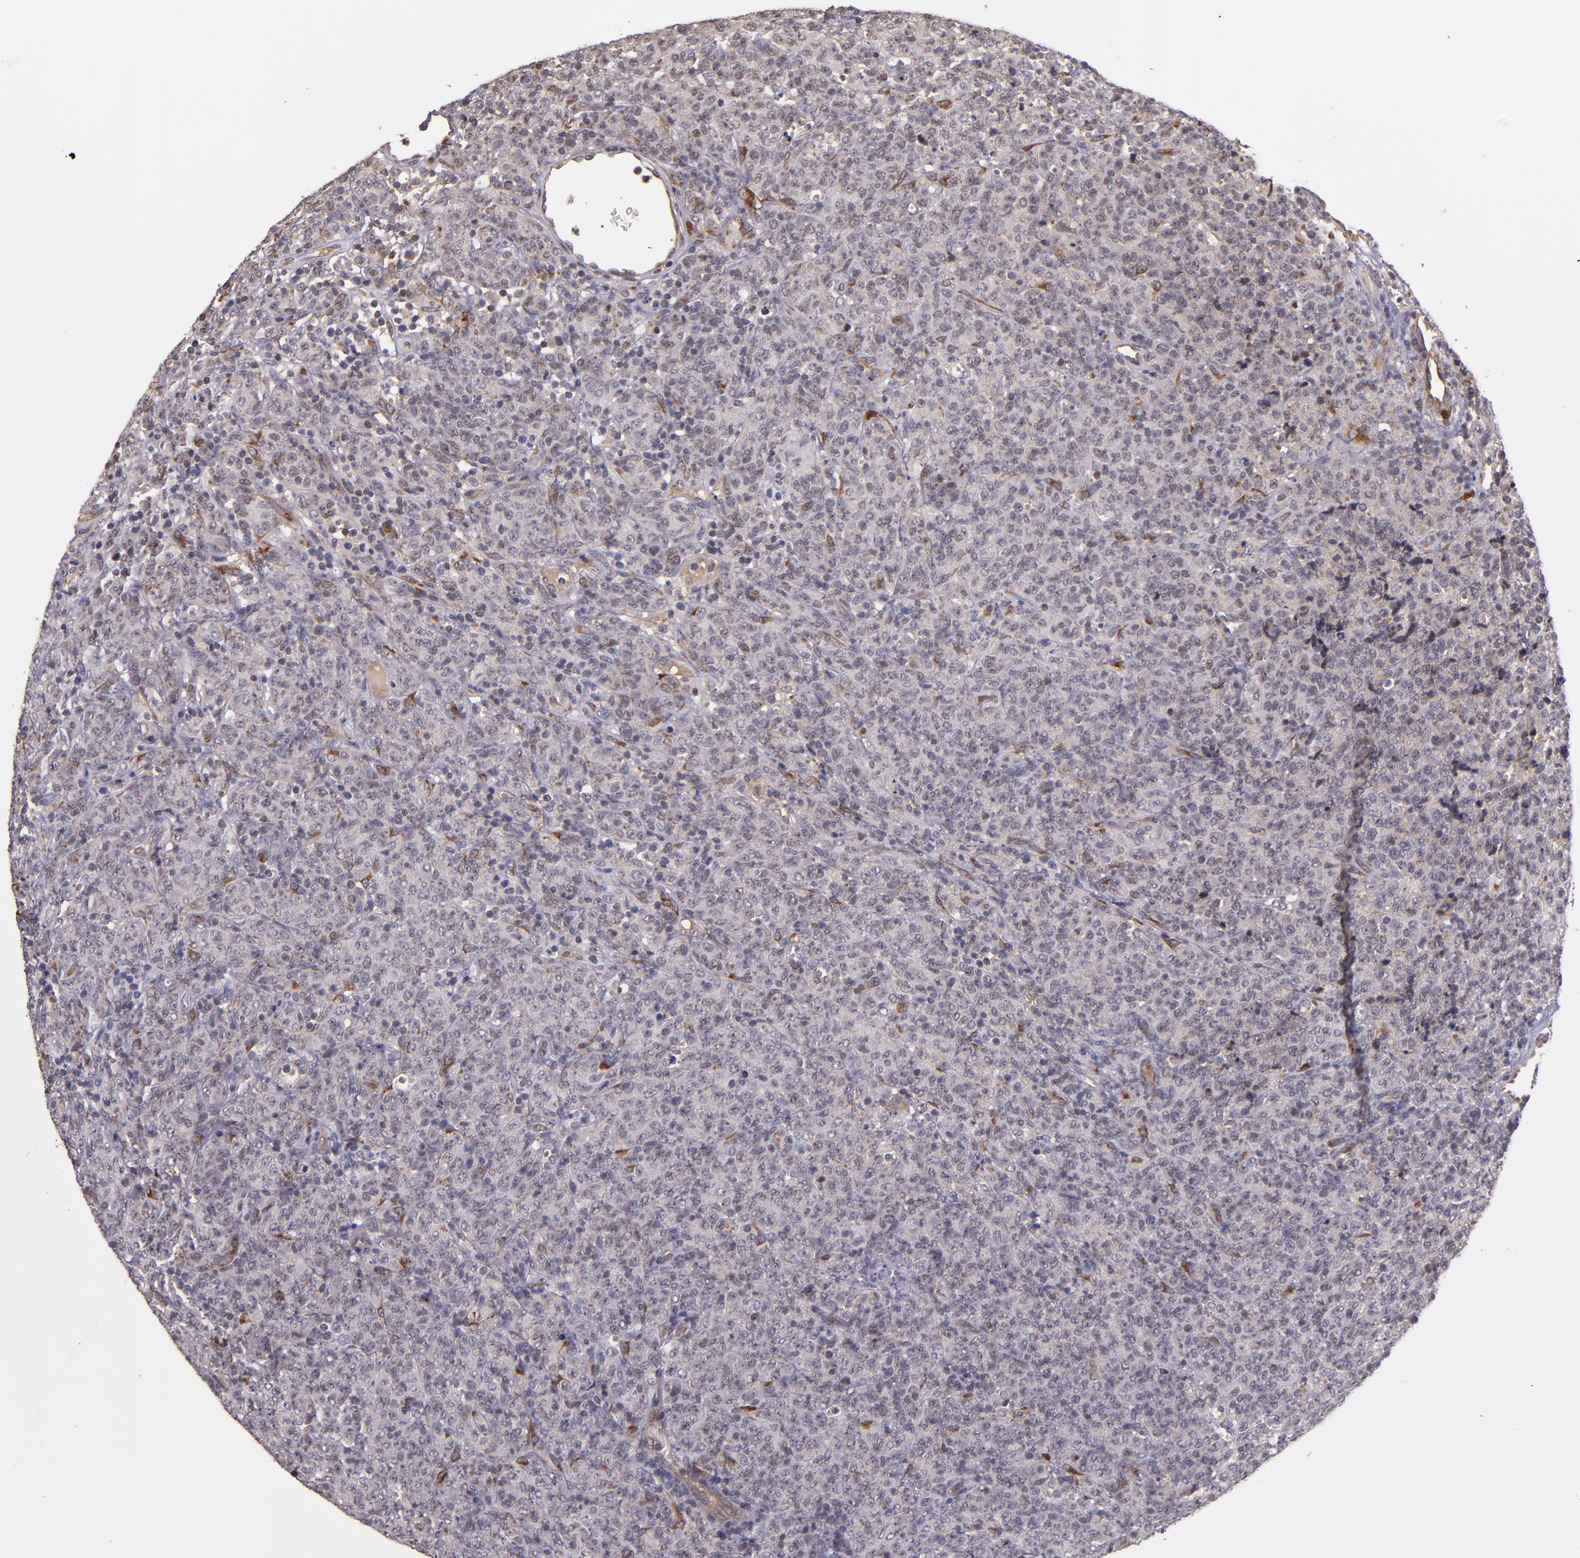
{"staining": {"intensity": "strong", "quantity": "<25%", "location": "cytoplasmic/membranous"}, "tissue": "lymphoma", "cell_type": "Tumor cells", "image_type": "cancer", "snomed": [{"axis": "morphology", "description": "Malignant lymphoma, non-Hodgkin's type, High grade"}, {"axis": "topography", "description": "Tonsil"}], "caption": "Immunohistochemistry staining of lymphoma, which reveals medium levels of strong cytoplasmic/membranous staining in approximately <25% of tumor cells indicating strong cytoplasmic/membranous protein staining. The staining was performed using DAB (3,3'-diaminobenzidine) (brown) for protein detection and nuclei were counterstained in hematoxylin (blue).", "gene": "PRAF2", "patient": {"sex": "female", "age": 36}}